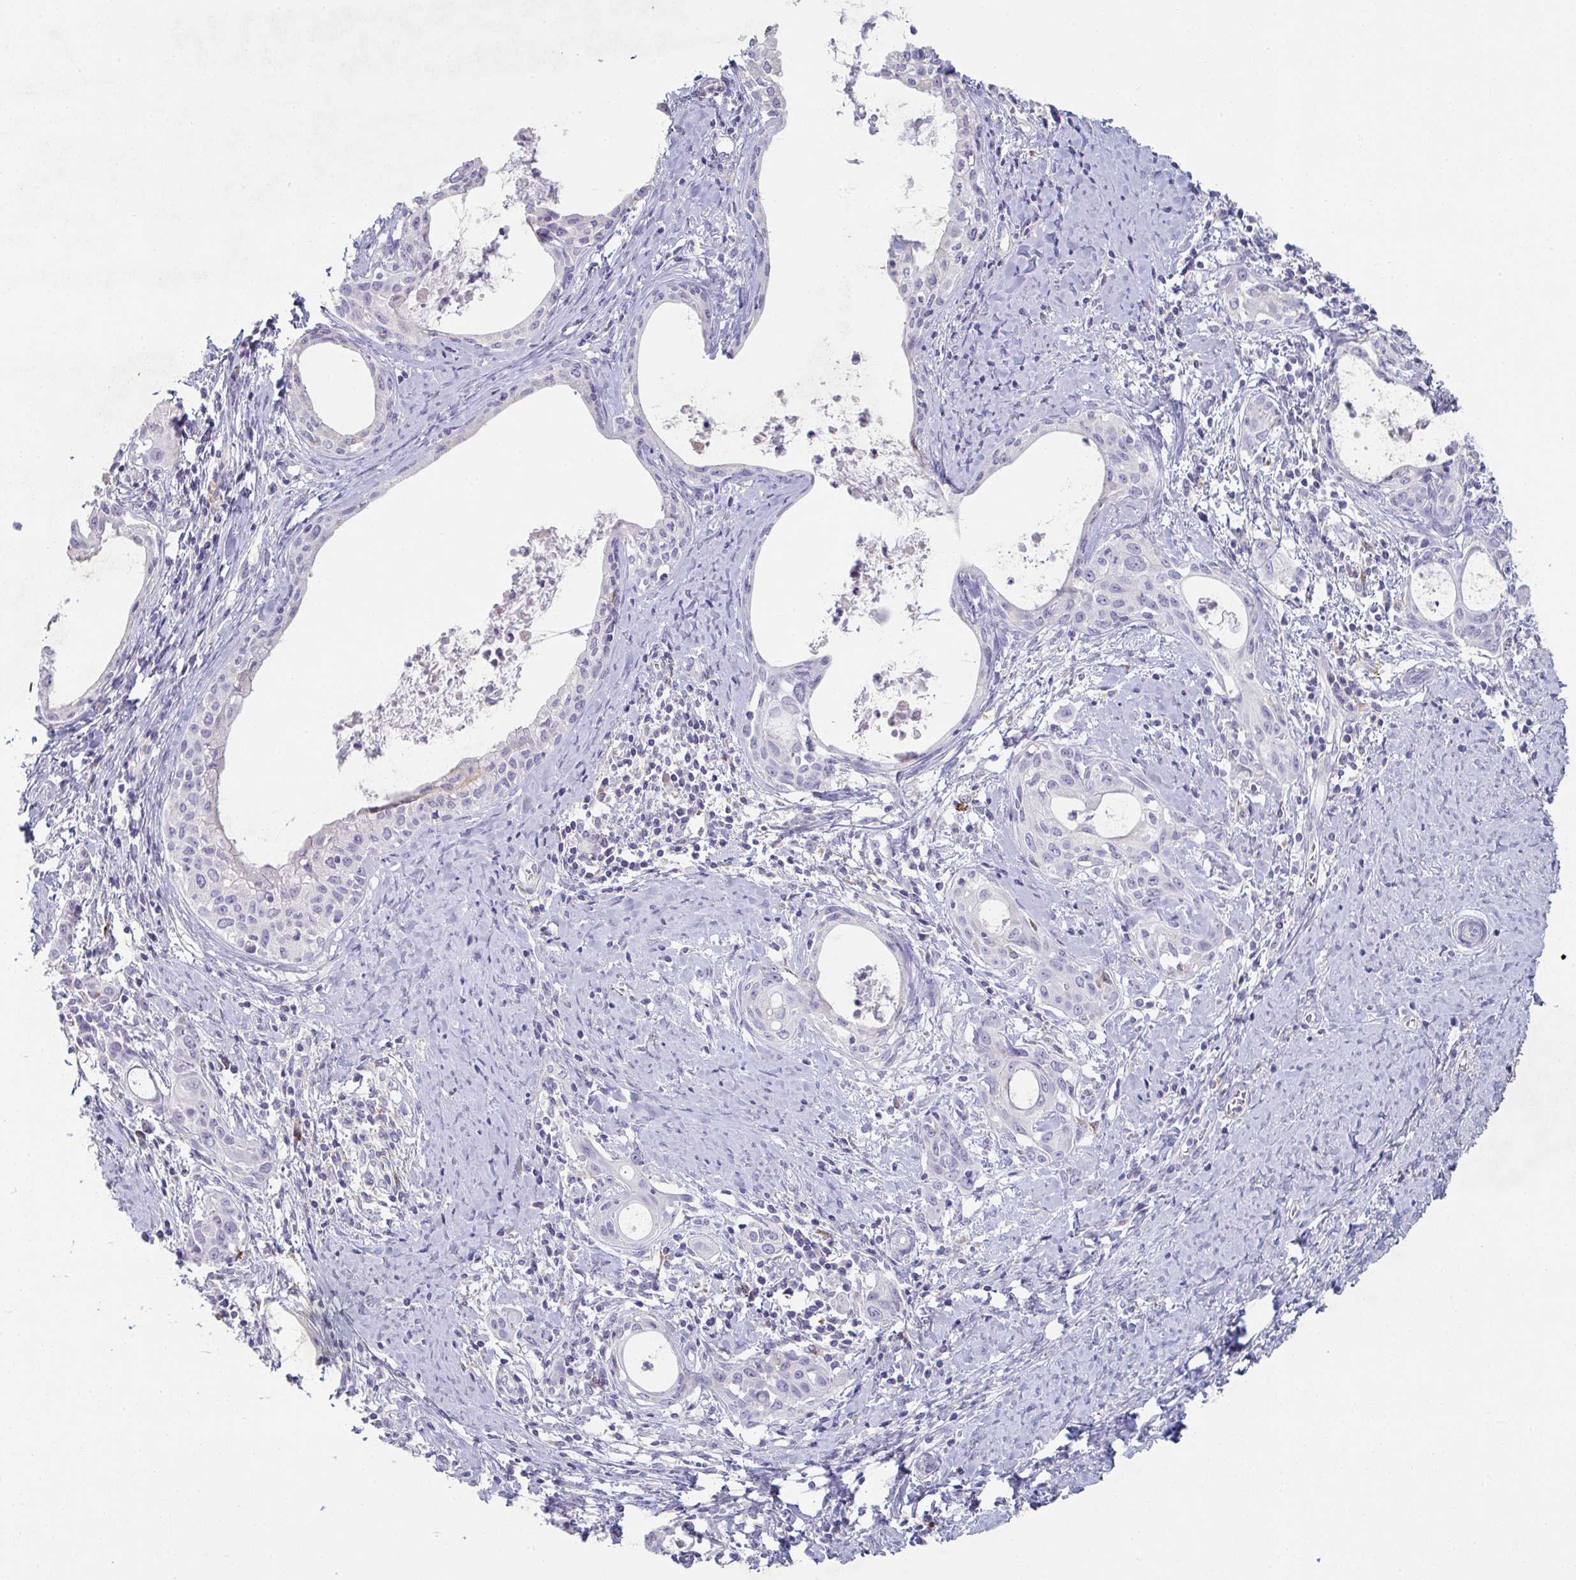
{"staining": {"intensity": "negative", "quantity": "none", "location": "none"}, "tissue": "cervical cancer", "cell_type": "Tumor cells", "image_type": "cancer", "snomed": [{"axis": "morphology", "description": "Squamous cell carcinoma, NOS"}, {"axis": "morphology", "description": "Adenocarcinoma, NOS"}, {"axis": "topography", "description": "Cervix"}], "caption": "This is an IHC photomicrograph of human cervical cancer. There is no positivity in tumor cells.", "gene": "ADAM21", "patient": {"sex": "female", "age": 52}}